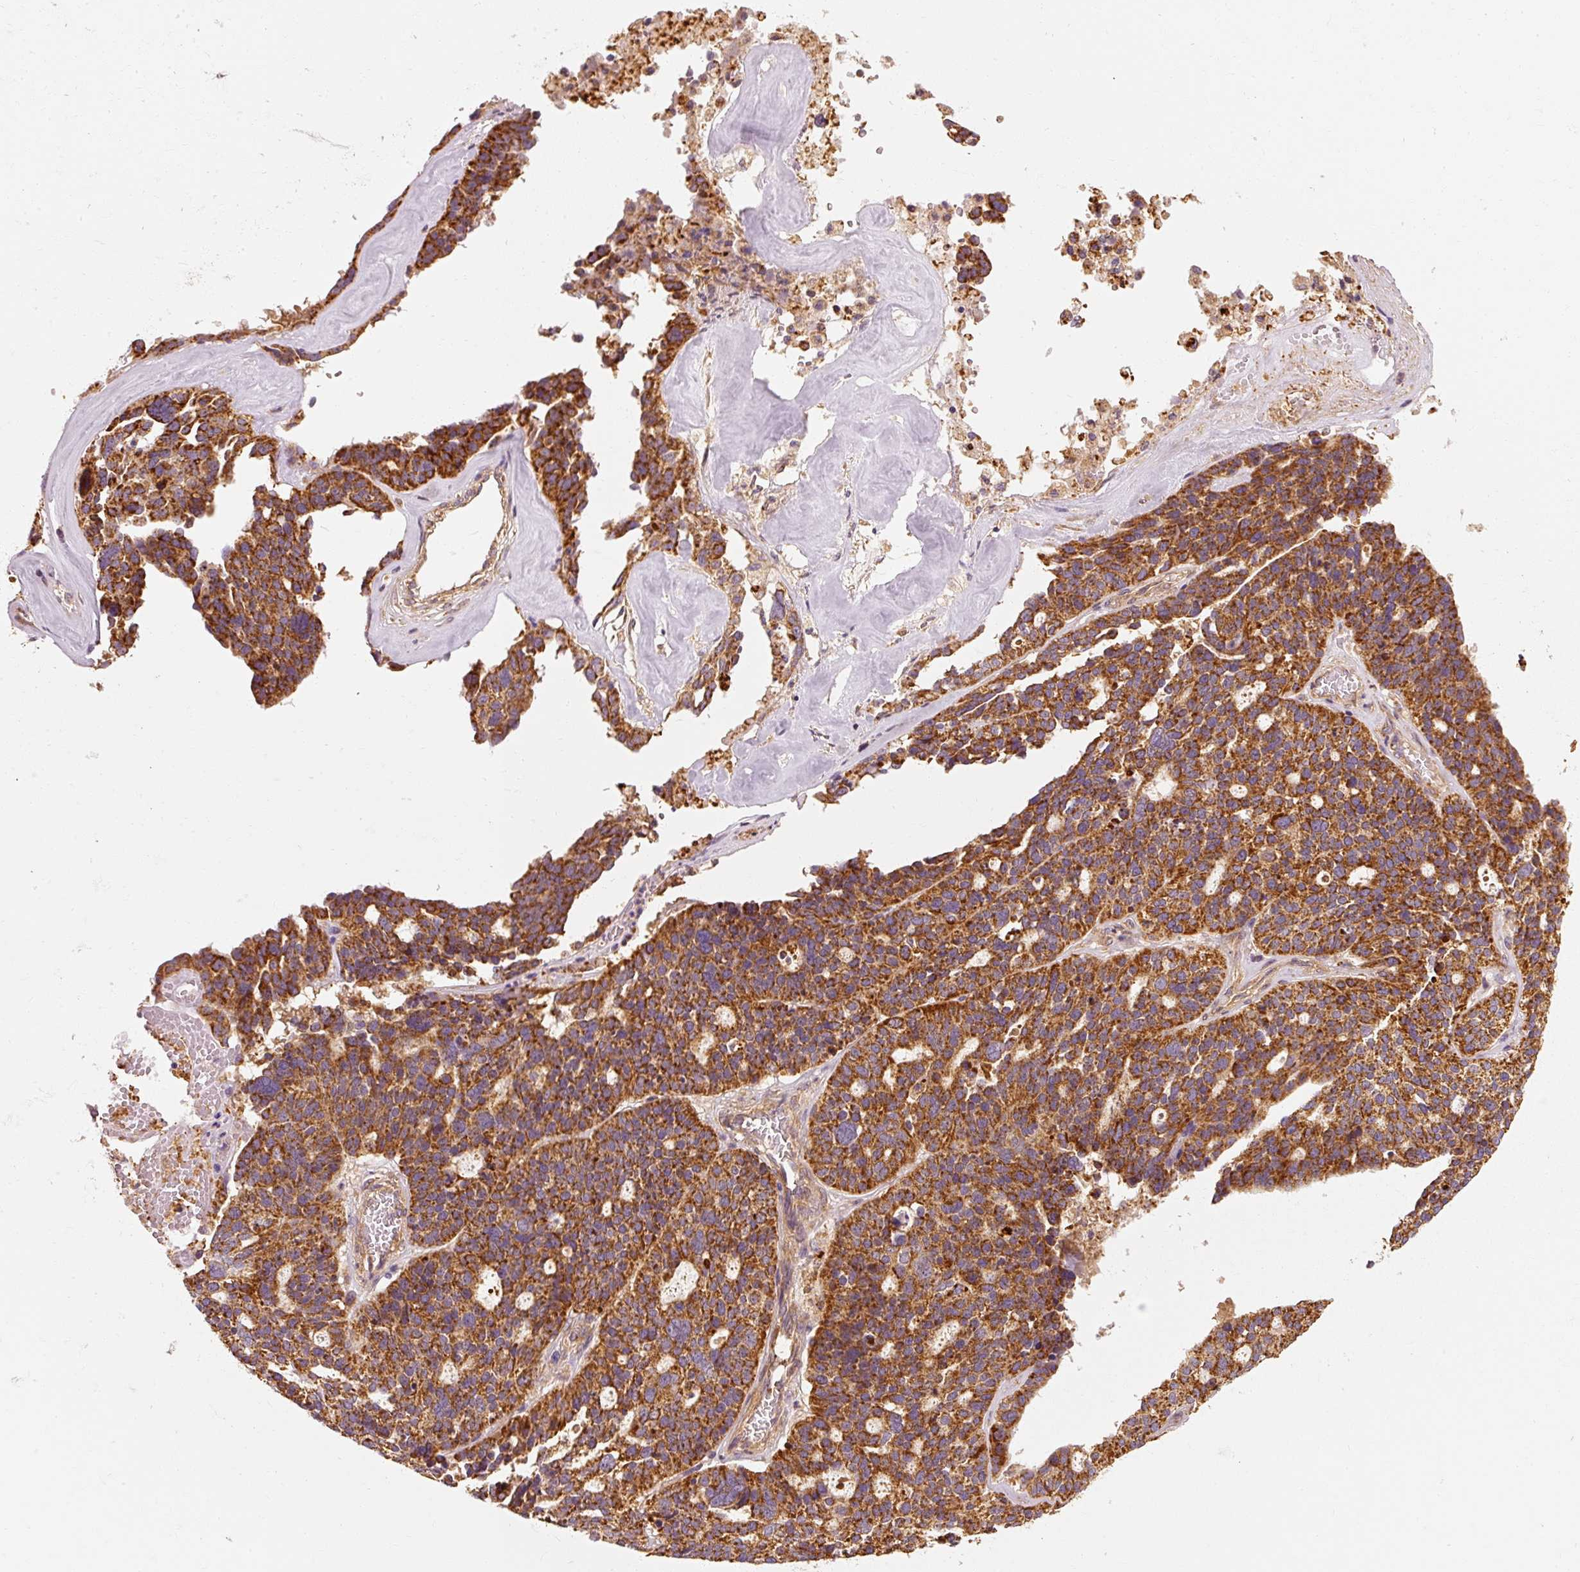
{"staining": {"intensity": "strong", "quantity": ">75%", "location": "cytoplasmic/membranous"}, "tissue": "ovarian cancer", "cell_type": "Tumor cells", "image_type": "cancer", "snomed": [{"axis": "morphology", "description": "Cystadenocarcinoma, serous, NOS"}, {"axis": "topography", "description": "Ovary"}], "caption": "An image of human ovarian cancer (serous cystadenocarcinoma) stained for a protein shows strong cytoplasmic/membranous brown staining in tumor cells.", "gene": "TOMM40", "patient": {"sex": "female", "age": 59}}